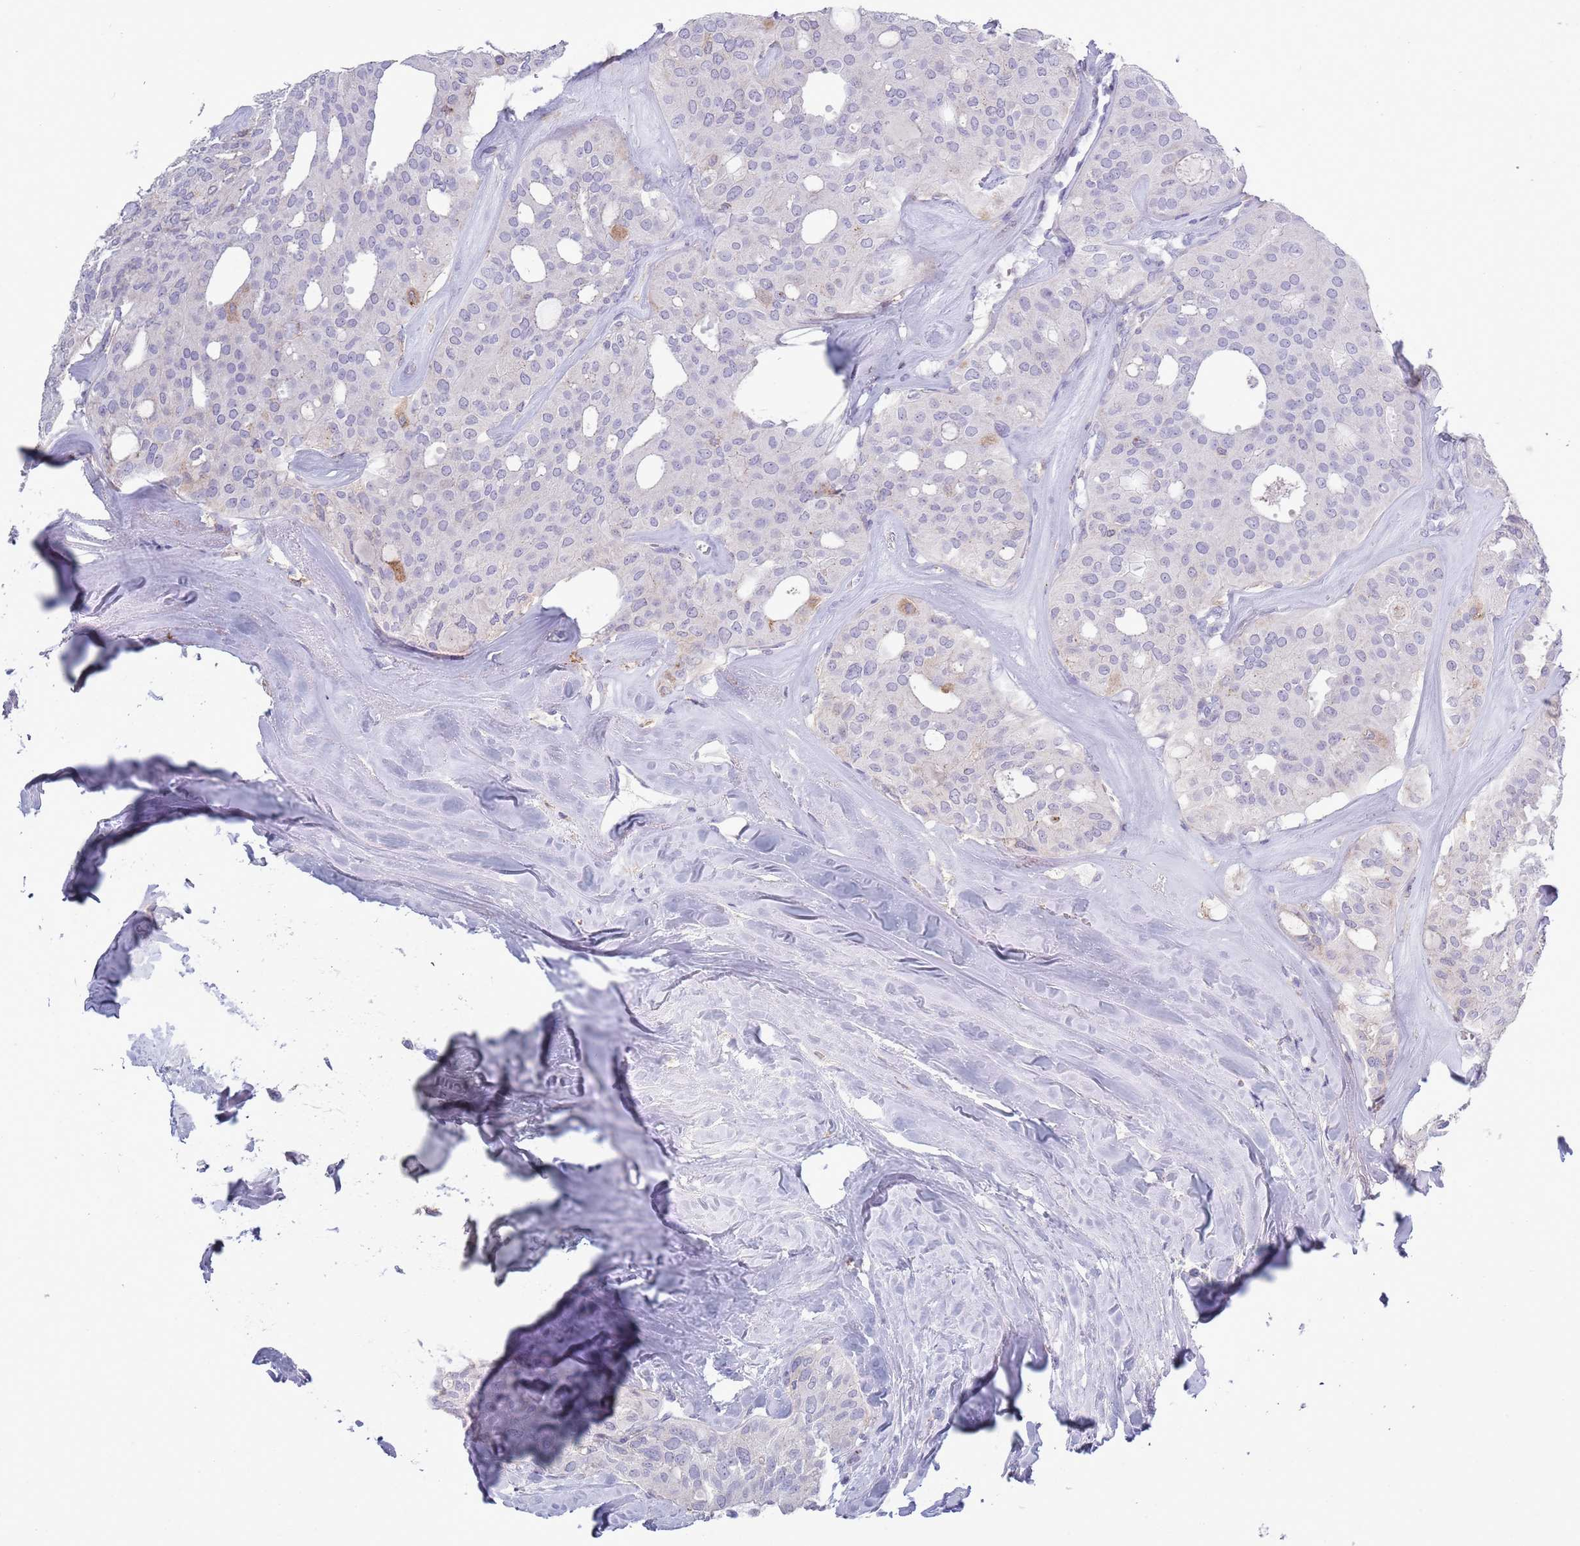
{"staining": {"intensity": "negative", "quantity": "none", "location": "none"}, "tissue": "thyroid cancer", "cell_type": "Tumor cells", "image_type": "cancer", "snomed": [{"axis": "morphology", "description": "Follicular adenoma carcinoma, NOS"}, {"axis": "topography", "description": "Thyroid gland"}], "caption": "Immunohistochemistry photomicrograph of neoplastic tissue: human thyroid cancer stained with DAB demonstrates no significant protein staining in tumor cells.", "gene": "ACSBG1", "patient": {"sex": "male", "age": 75}}